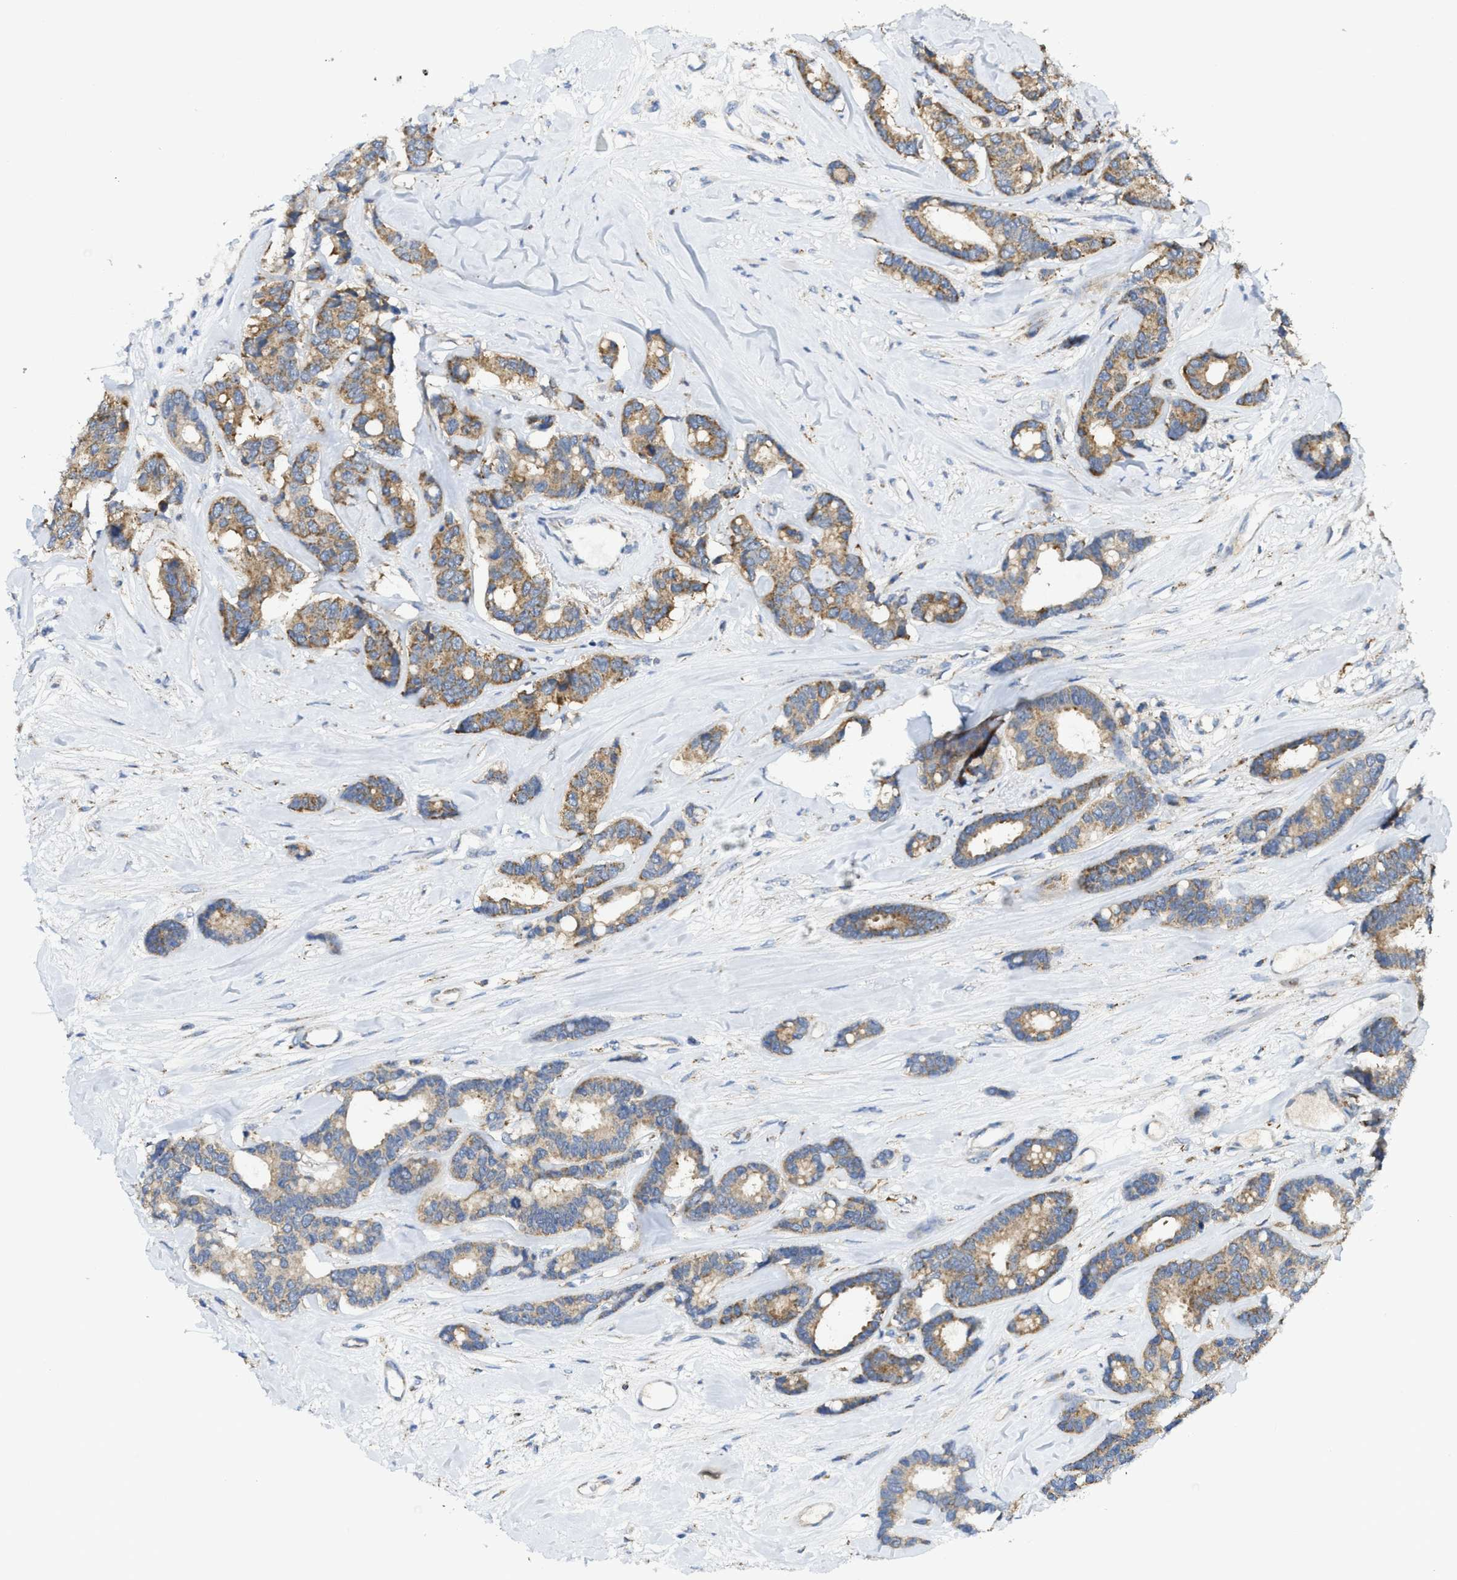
{"staining": {"intensity": "moderate", "quantity": ">75%", "location": "cytoplasmic/membranous"}, "tissue": "breast cancer", "cell_type": "Tumor cells", "image_type": "cancer", "snomed": [{"axis": "morphology", "description": "Duct carcinoma"}, {"axis": "topography", "description": "Breast"}], "caption": "Breast cancer stained for a protein (brown) demonstrates moderate cytoplasmic/membranous positive expression in about >75% of tumor cells.", "gene": "GATD3", "patient": {"sex": "female", "age": 87}}